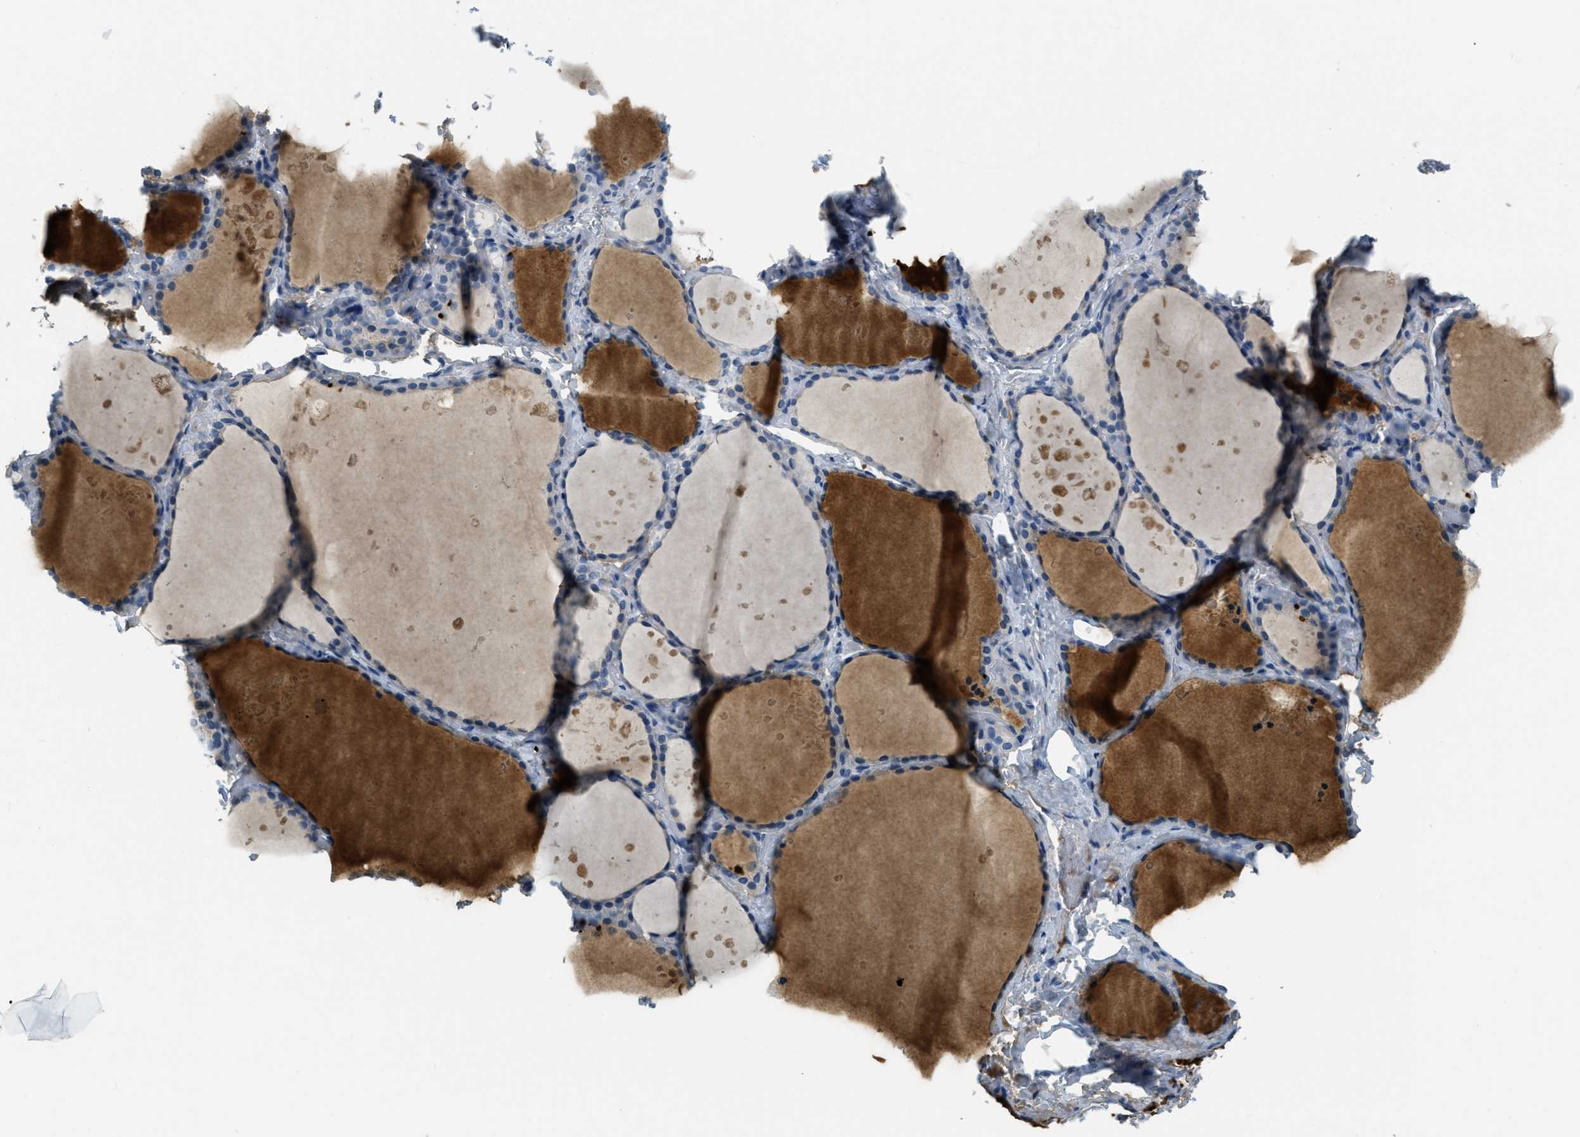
{"staining": {"intensity": "negative", "quantity": "none", "location": "none"}, "tissue": "thyroid gland", "cell_type": "Glandular cells", "image_type": "normal", "snomed": [{"axis": "morphology", "description": "Normal tissue, NOS"}, {"axis": "topography", "description": "Thyroid gland"}], "caption": "Immunohistochemical staining of normal thyroid gland shows no significant expression in glandular cells.", "gene": "PRTN3", "patient": {"sex": "female", "age": 44}}